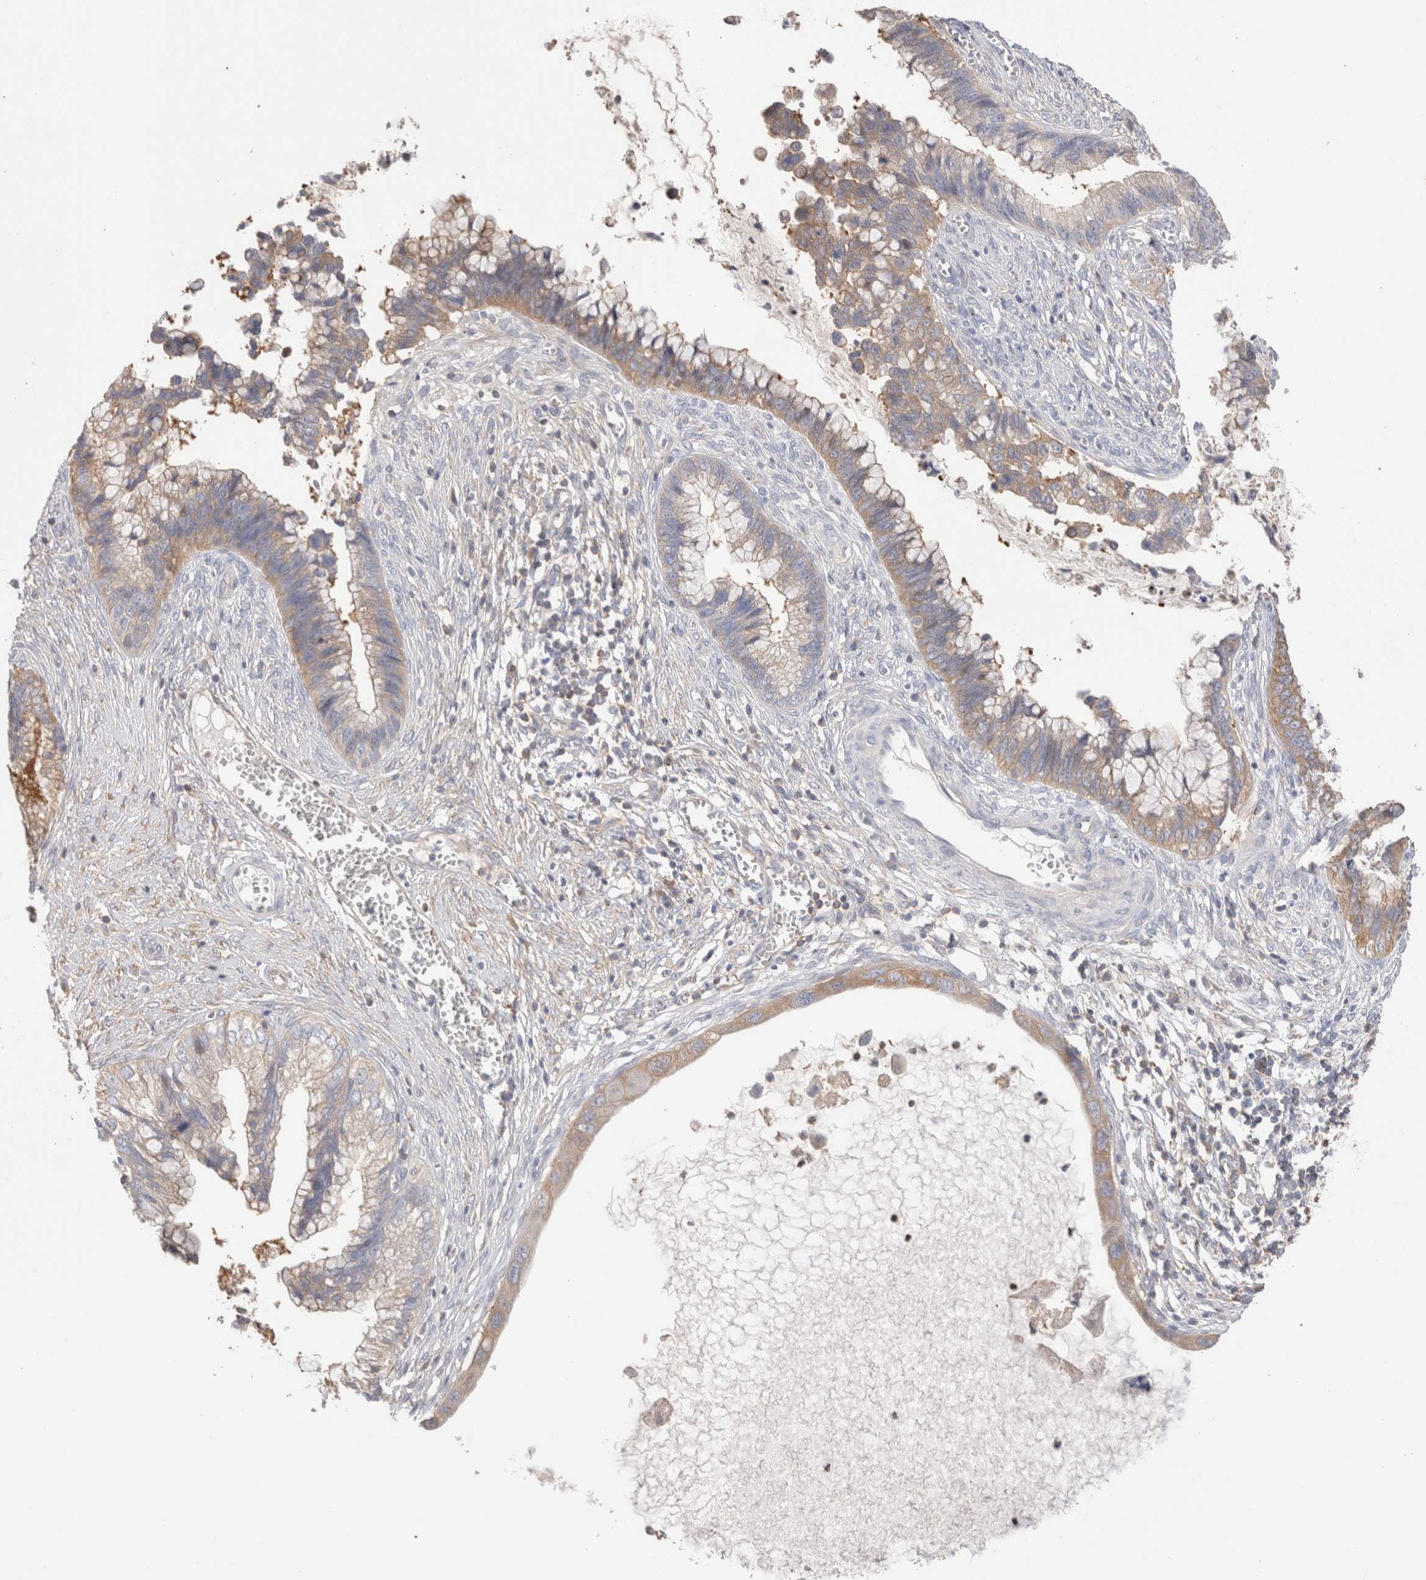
{"staining": {"intensity": "weak", "quantity": ">75%", "location": "cytoplasmic/membranous"}, "tissue": "cervical cancer", "cell_type": "Tumor cells", "image_type": "cancer", "snomed": [{"axis": "morphology", "description": "Adenocarcinoma, NOS"}, {"axis": "topography", "description": "Cervix"}], "caption": "Brown immunohistochemical staining in human cervical cancer (adenocarcinoma) demonstrates weak cytoplasmic/membranous positivity in approximately >75% of tumor cells.", "gene": "CAPN2", "patient": {"sex": "female", "age": 44}}